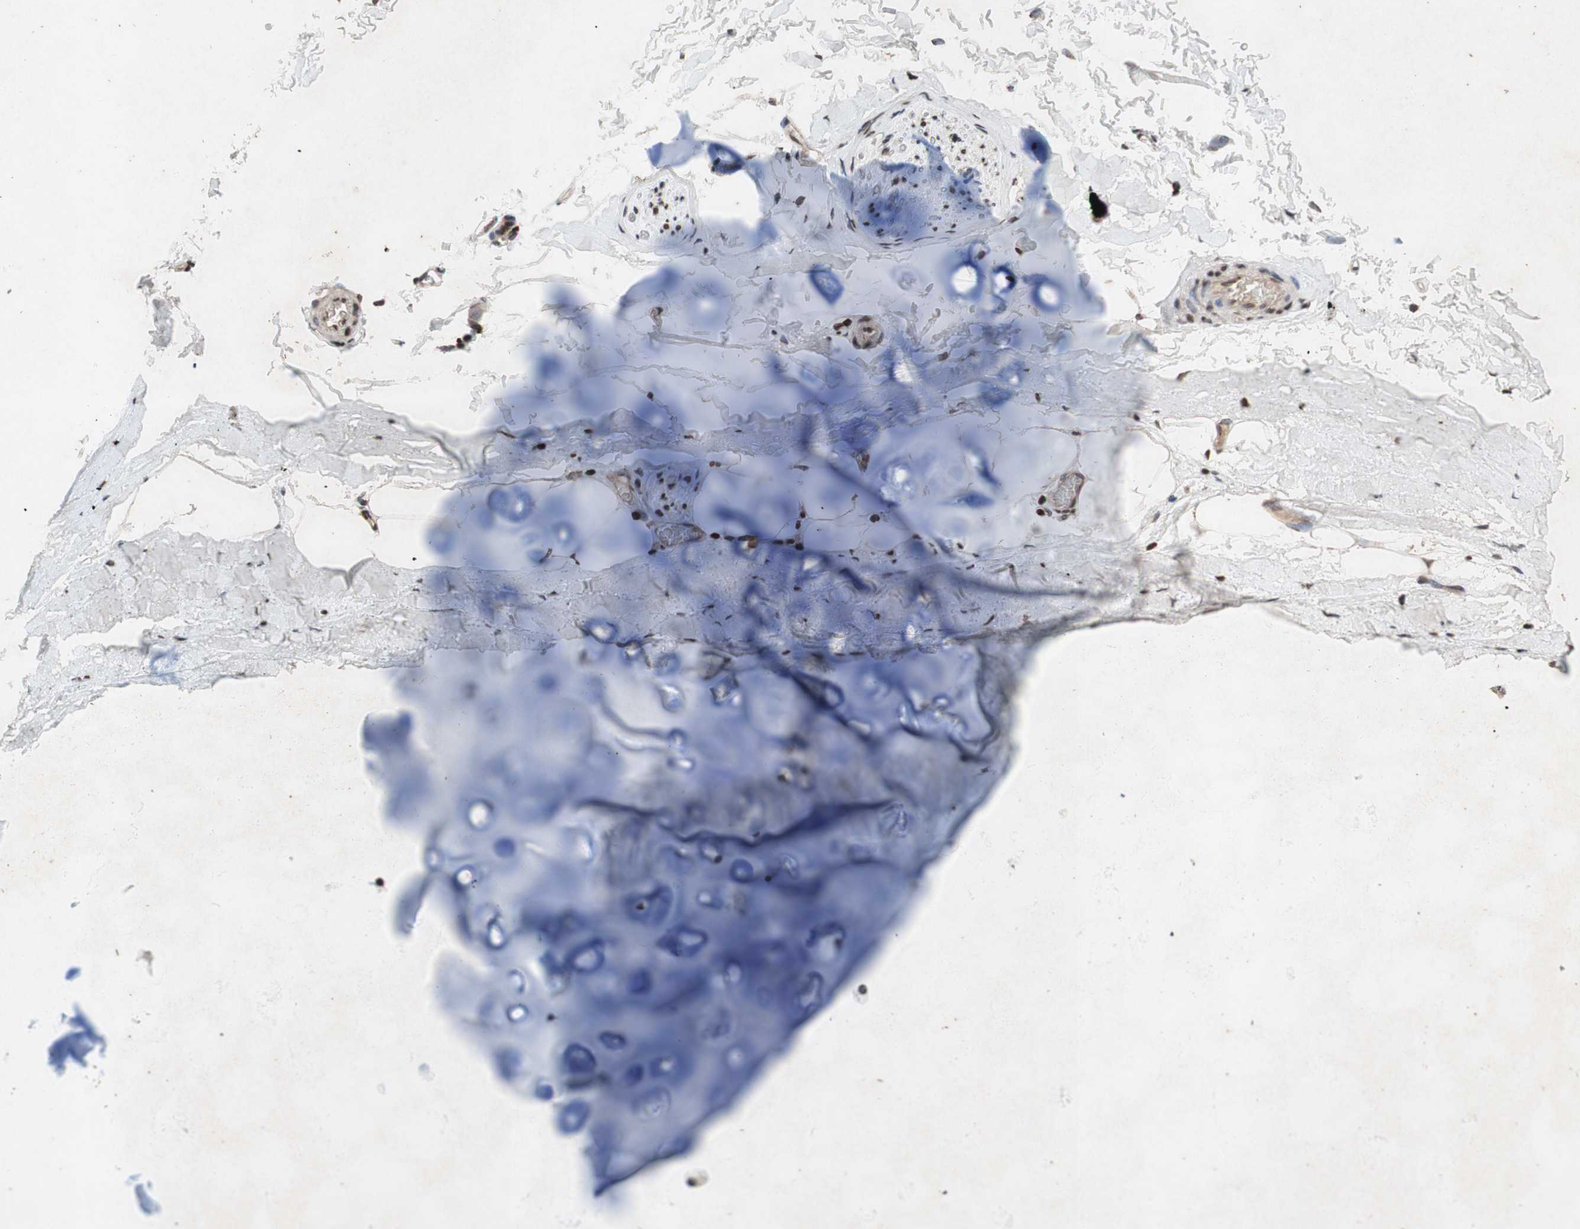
{"staining": {"intensity": "negative", "quantity": "none", "location": "none"}, "tissue": "adipose tissue", "cell_type": "Adipocytes", "image_type": "normal", "snomed": [{"axis": "morphology", "description": "Normal tissue, NOS"}, {"axis": "topography", "description": "Bronchus"}], "caption": "This is an IHC photomicrograph of unremarkable human adipose tissue. There is no positivity in adipocytes.", "gene": "MCM6", "patient": {"sex": "female", "age": 73}}